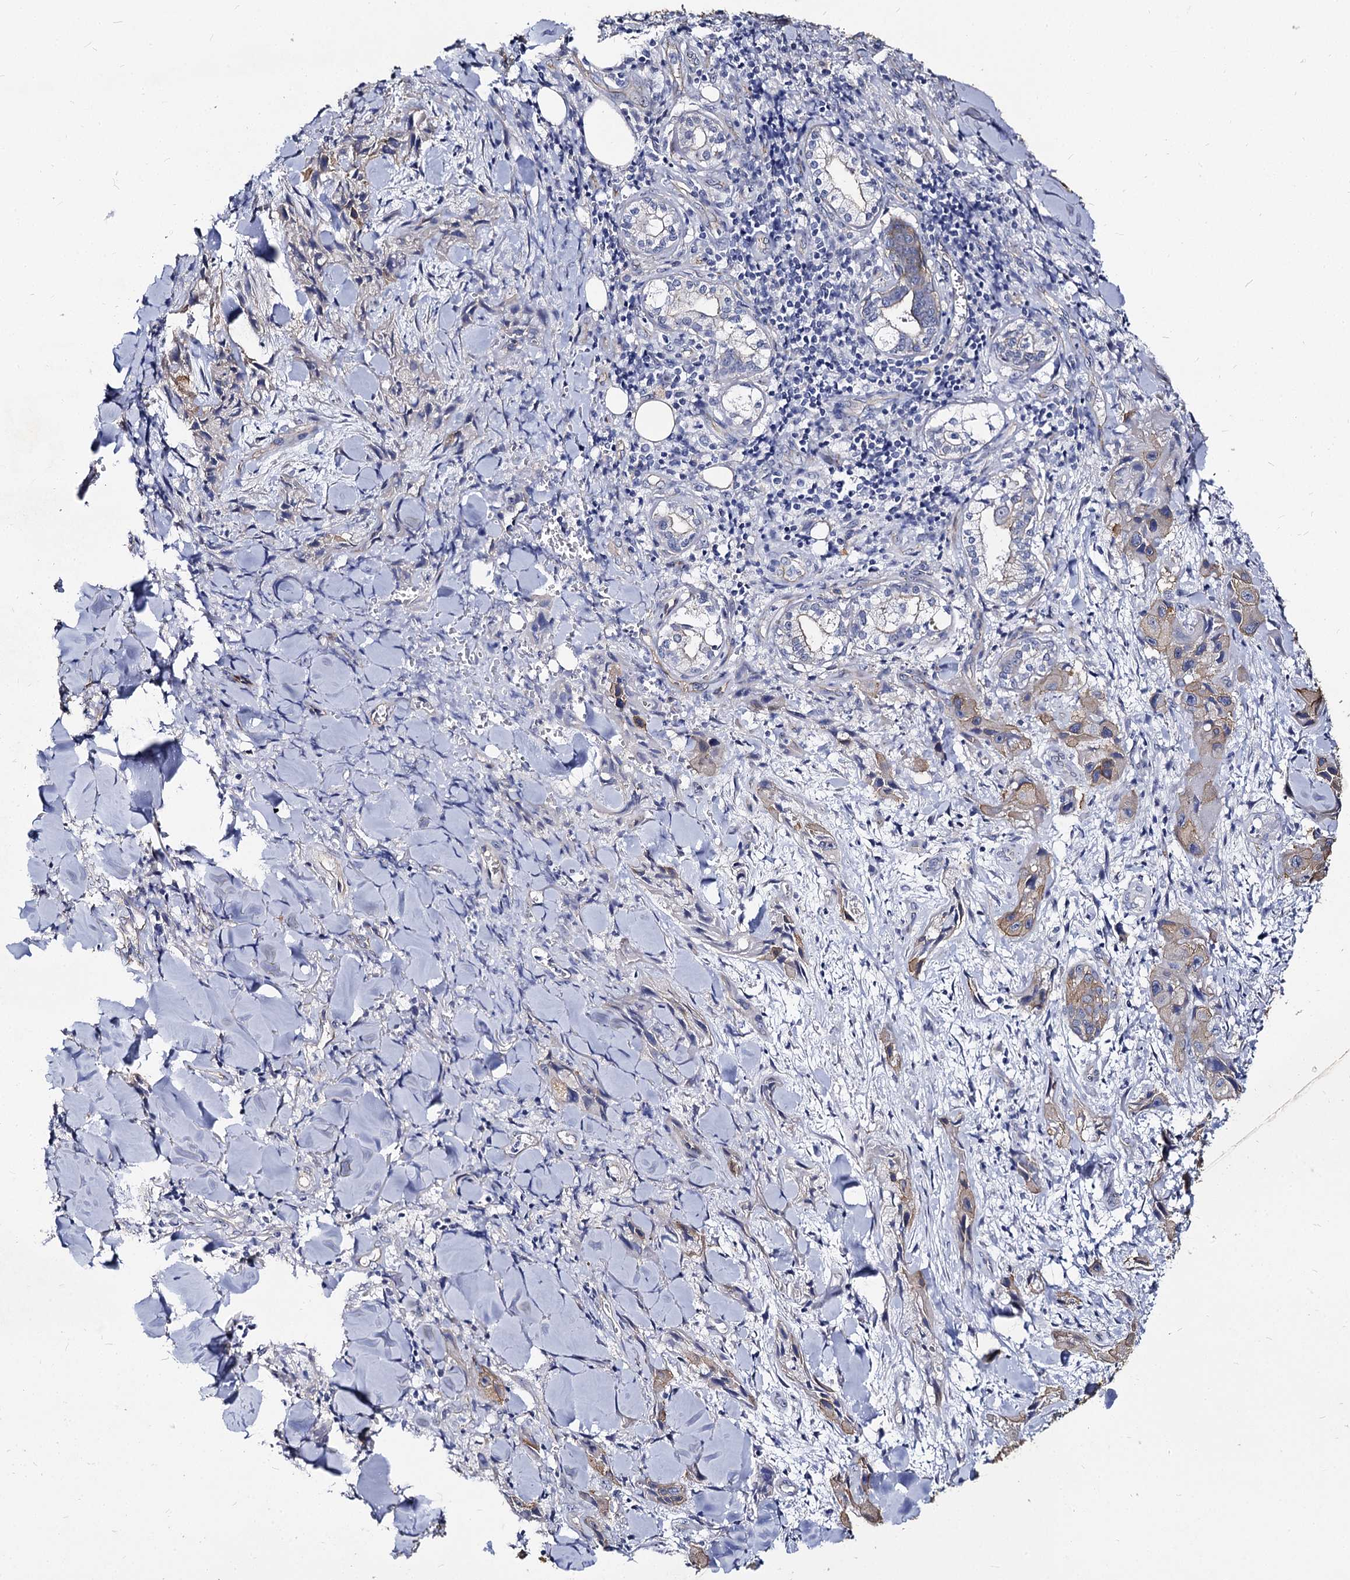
{"staining": {"intensity": "weak", "quantity": "<25%", "location": "cytoplasmic/membranous"}, "tissue": "skin cancer", "cell_type": "Tumor cells", "image_type": "cancer", "snomed": [{"axis": "morphology", "description": "Squamous cell carcinoma, NOS"}, {"axis": "topography", "description": "Skin"}, {"axis": "topography", "description": "Subcutis"}], "caption": "Tumor cells are negative for protein expression in human skin squamous cell carcinoma. (DAB immunohistochemistry (IHC) with hematoxylin counter stain).", "gene": "CBFB", "patient": {"sex": "male", "age": 73}}